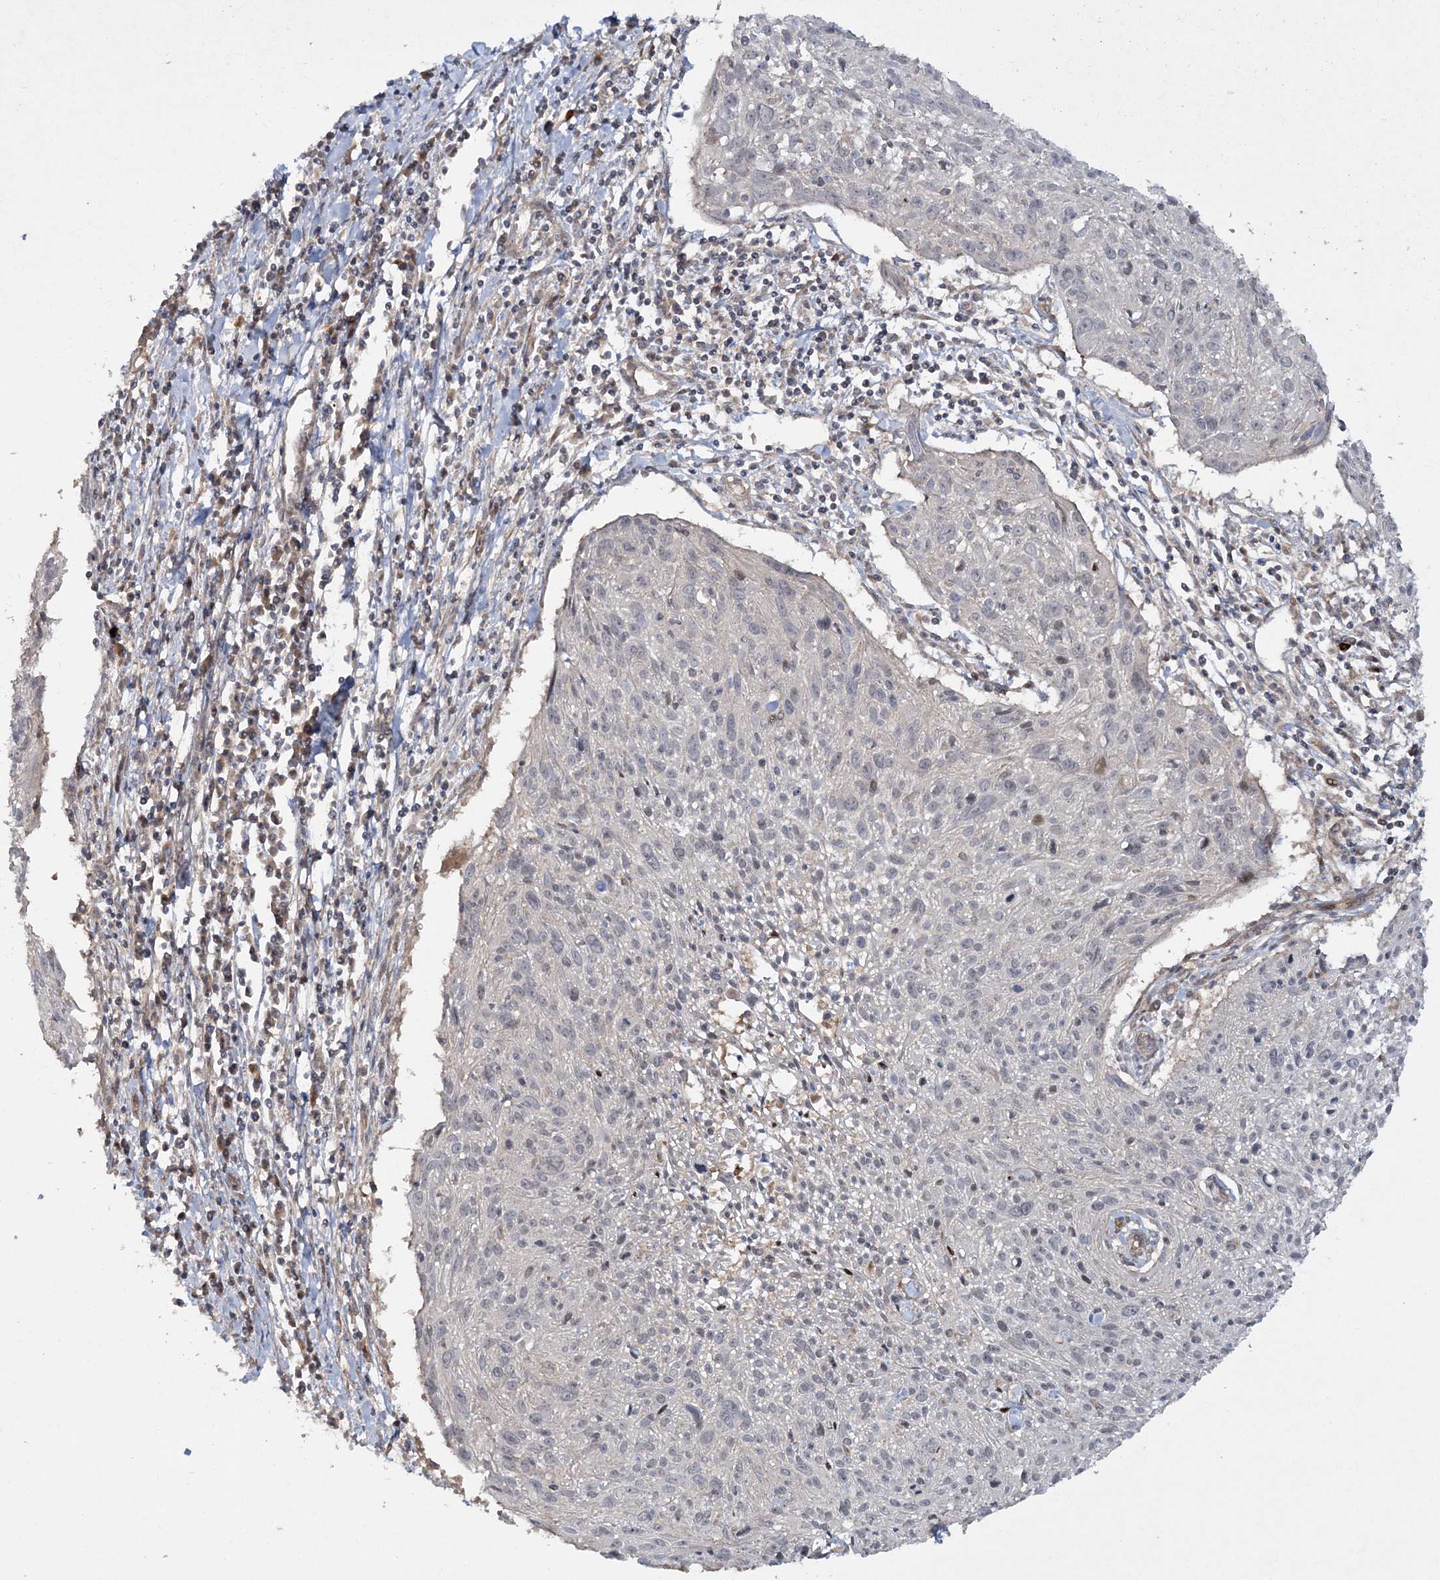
{"staining": {"intensity": "negative", "quantity": "none", "location": "none"}, "tissue": "cervical cancer", "cell_type": "Tumor cells", "image_type": "cancer", "snomed": [{"axis": "morphology", "description": "Squamous cell carcinoma, NOS"}, {"axis": "topography", "description": "Cervix"}], "caption": "A high-resolution photomicrograph shows immunohistochemistry (IHC) staining of cervical cancer (squamous cell carcinoma), which shows no significant staining in tumor cells.", "gene": "MOCS2", "patient": {"sex": "female", "age": 51}}